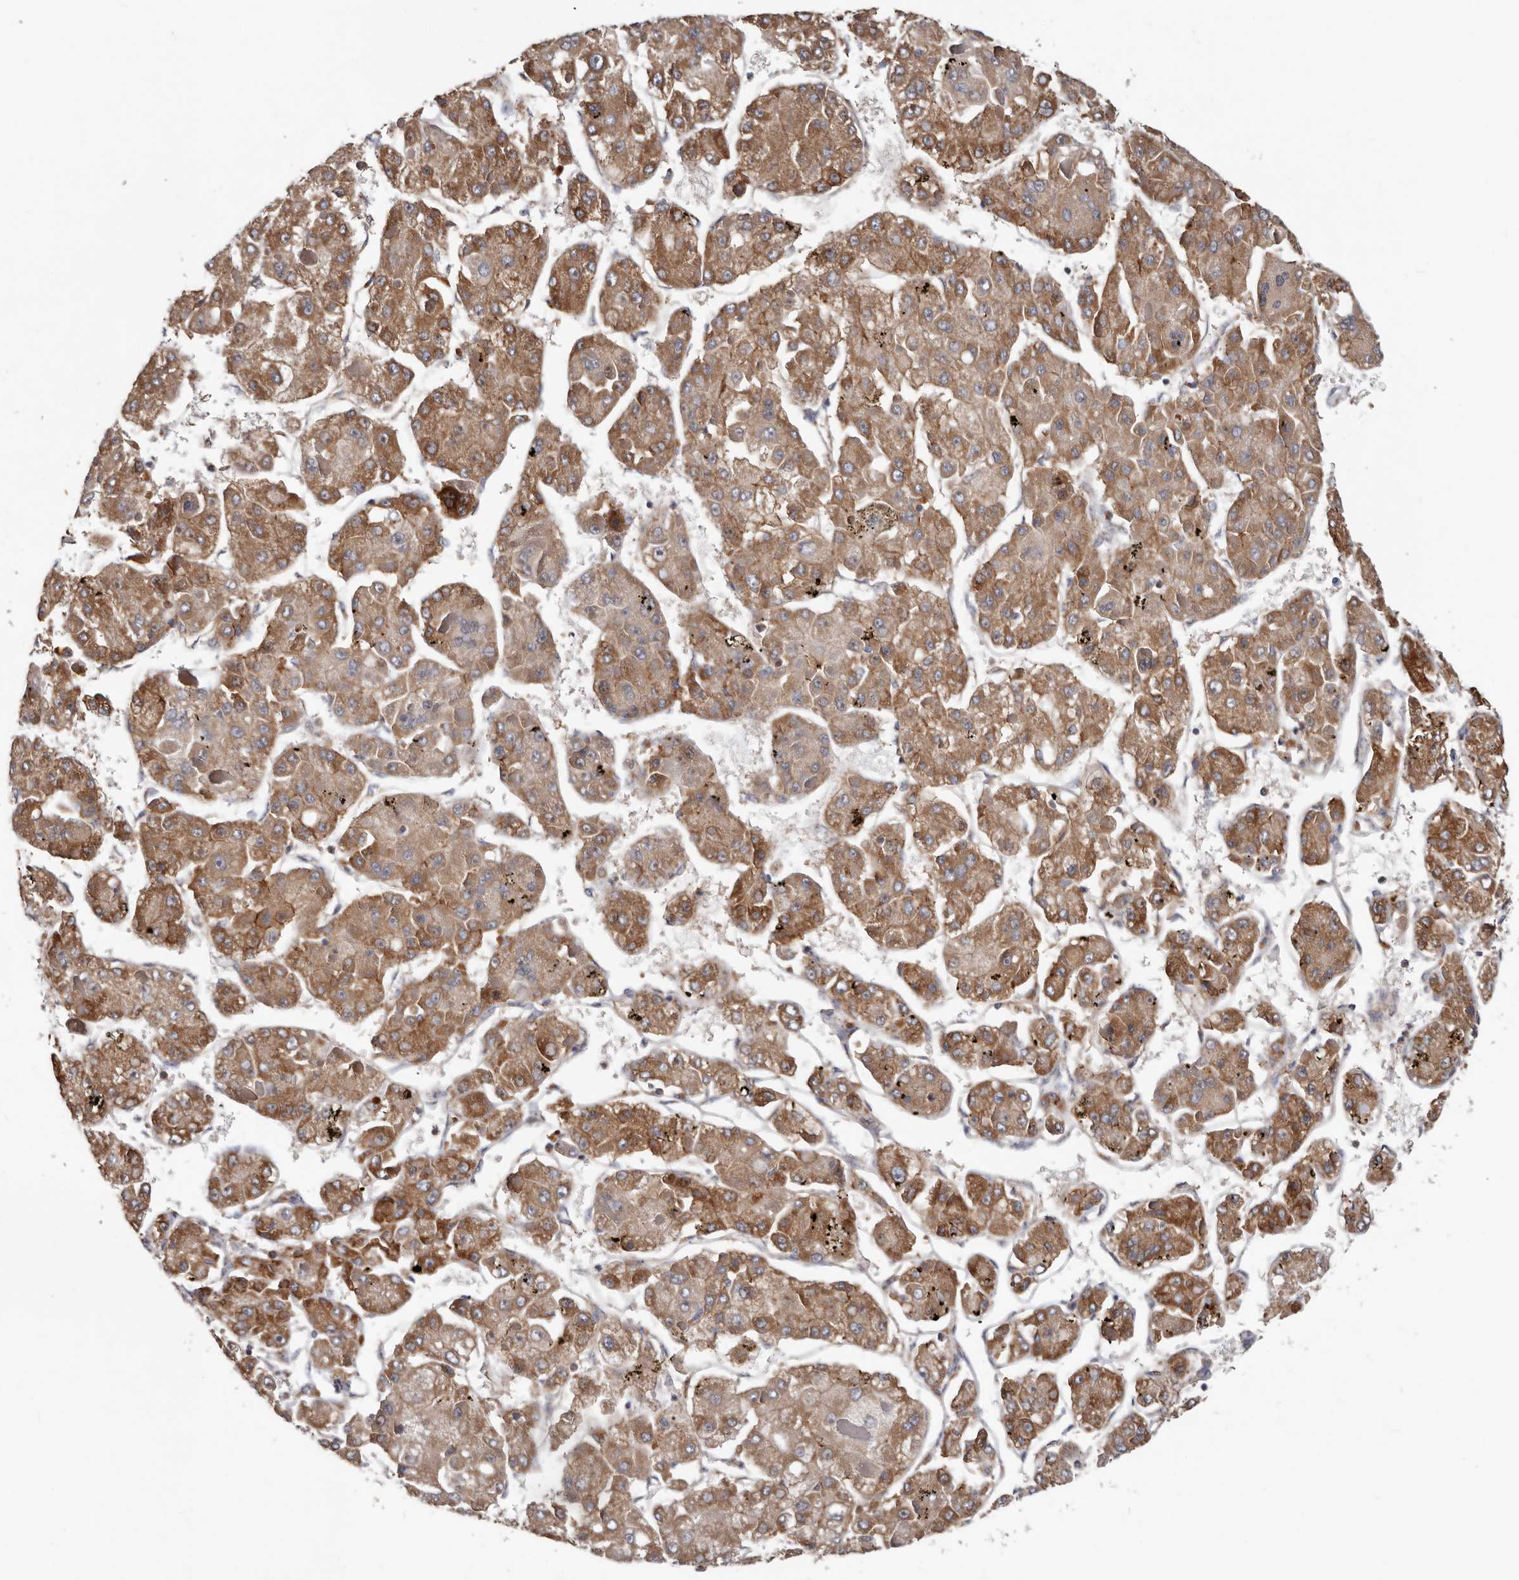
{"staining": {"intensity": "moderate", "quantity": ">75%", "location": "cytoplasmic/membranous"}, "tissue": "liver cancer", "cell_type": "Tumor cells", "image_type": "cancer", "snomed": [{"axis": "morphology", "description": "Carcinoma, Hepatocellular, NOS"}, {"axis": "topography", "description": "Liver"}], "caption": "Liver hepatocellular carcinoma stained with immunohistochemistry (IHC) shows moderate cytoplasmic/membranous staining in about >75% of tumor cells. The staining was performed using DAB (3,3'-diaminobenzidine), with brown indicating positive protein expression. Nuclei are stained blue with hematoxylin.", "gene": "MRPL18", "patient": {"sex": "female", "age": 73}}